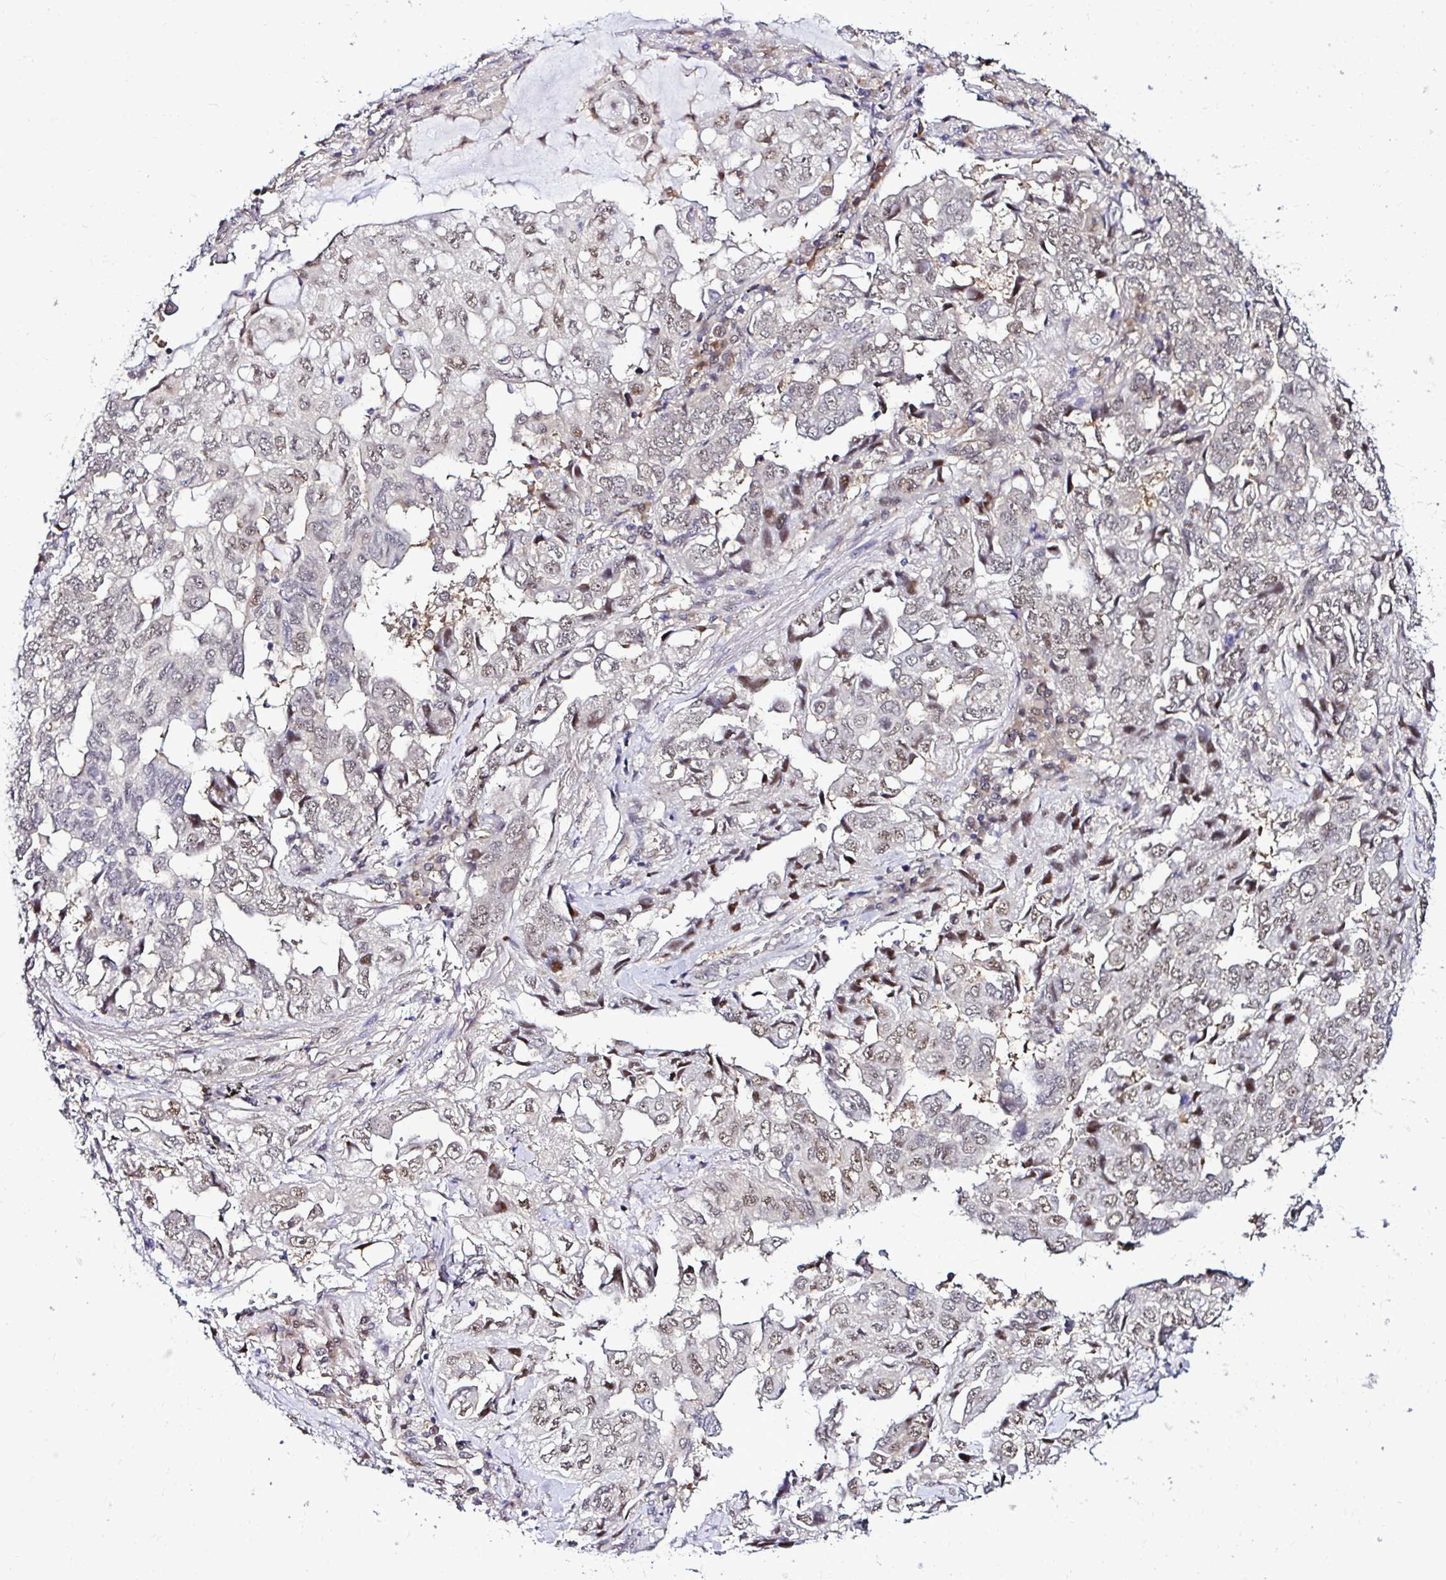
{"staining": {"intensity": "weak", "quantity": "25%-75%", "location": "nuclear"}, "tissue": "lung cancer", "cell_type": "Tumor cells", "image_type": "cancer", "snomed": [{"axis": "morphology", "description": "Adenocarcinoma, NOS"}, {"axis": "topography", "description": "Lung"}], "caption": "Immunohistochemistry (IHC) (DAB) staining of lung cancer demonstrates weak nuclear protein expression in about 25%-75% of tumor cells.", "gene": "PSMD3", "patient": {"sex": "female", "age": 52}}